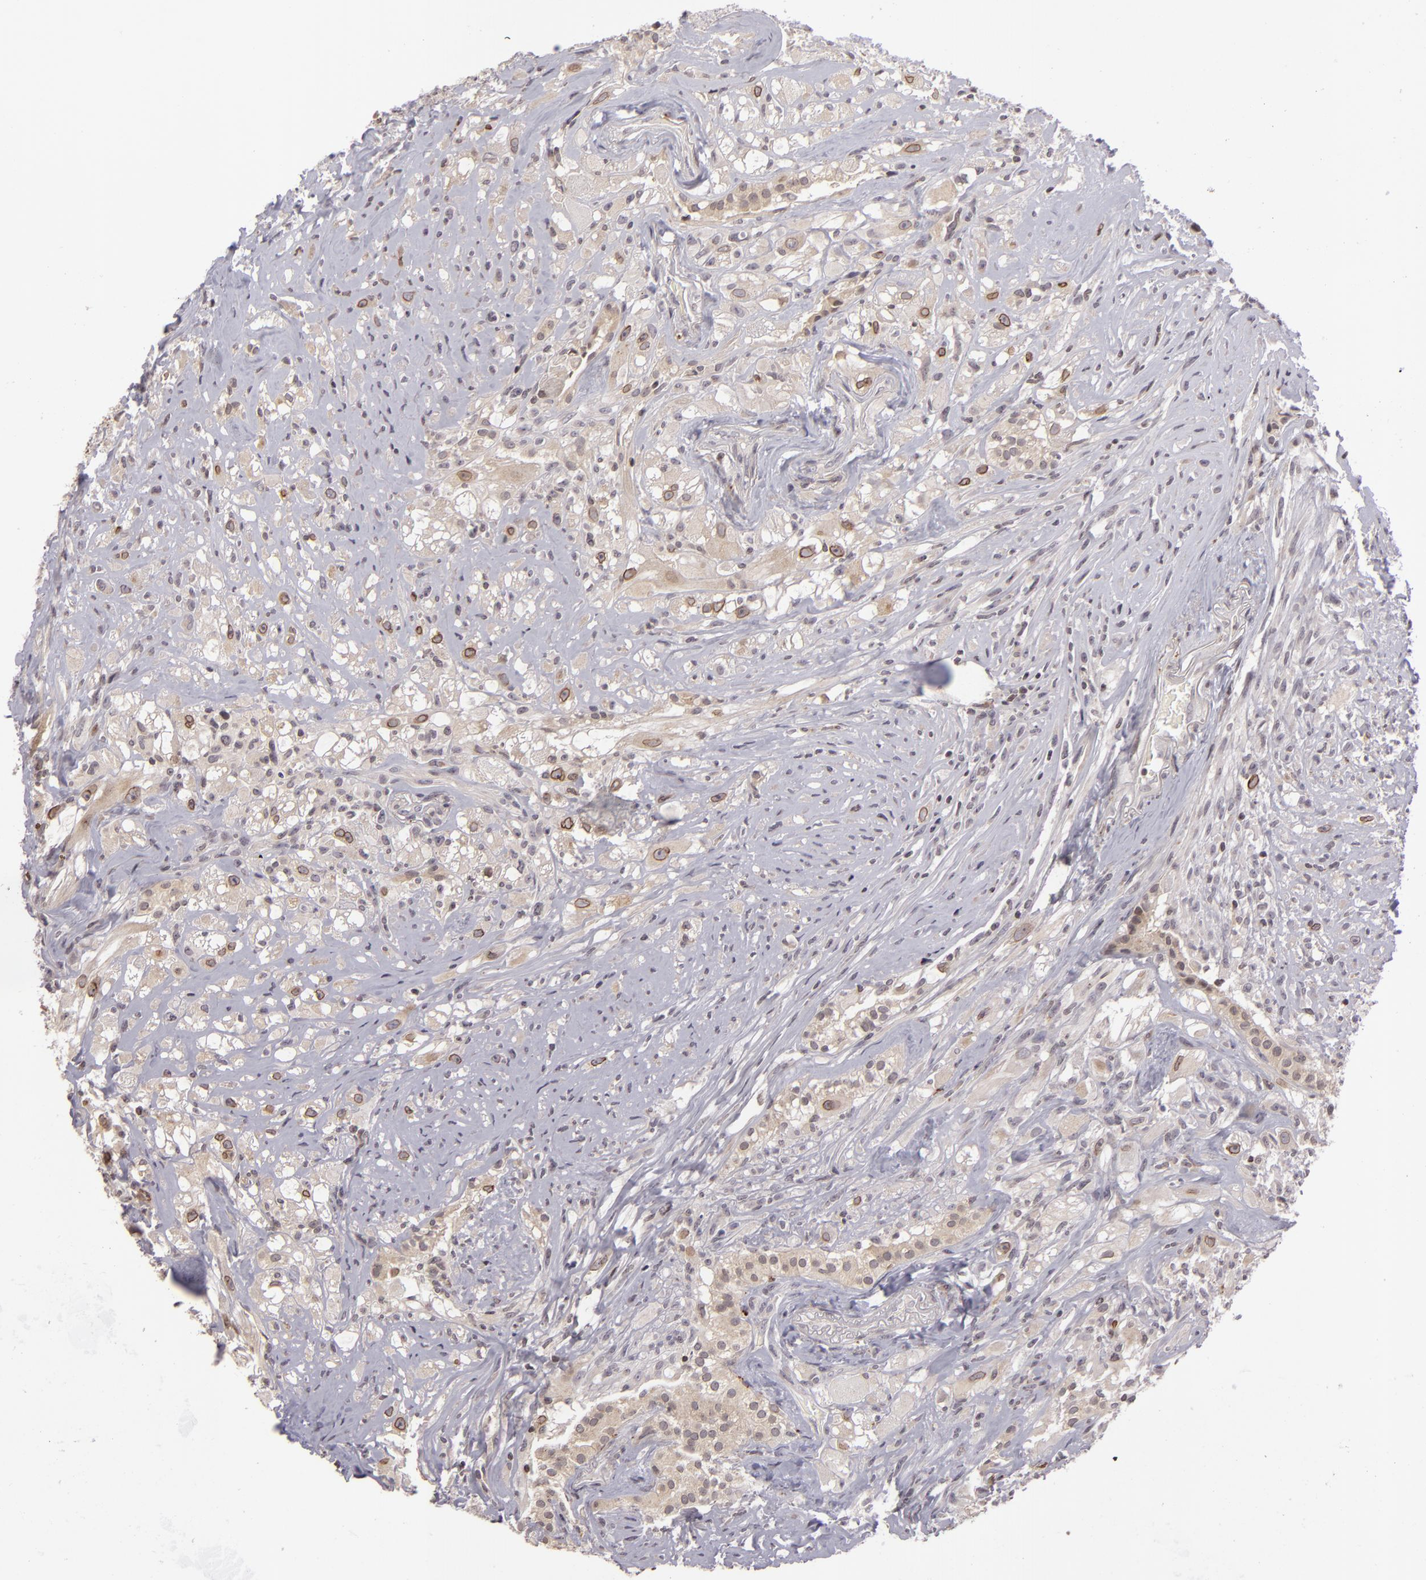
{"staining": {"intensity": "negative", "quantity": "none", "location": "none"}, "tissue": "glioma", "cell_type": "Tumor cells", "image_type": "cancer", "snomed": [{"axis": "morphology", "description": "Glioma, malignant, High grade"}, {"axis": "topography", "description": "Brain"}], "caption": "An immunohistochemistry (IHC) histopathology image of glioma is shown. There is no staining in tumor cells of glioma. (Stains: DAB IHC with hematoxylin counter stain, Microscopy: brightfield microscopy at high magnification).", "gene": "AKAP6", "patient": {"sex": "male", "age": 48}}